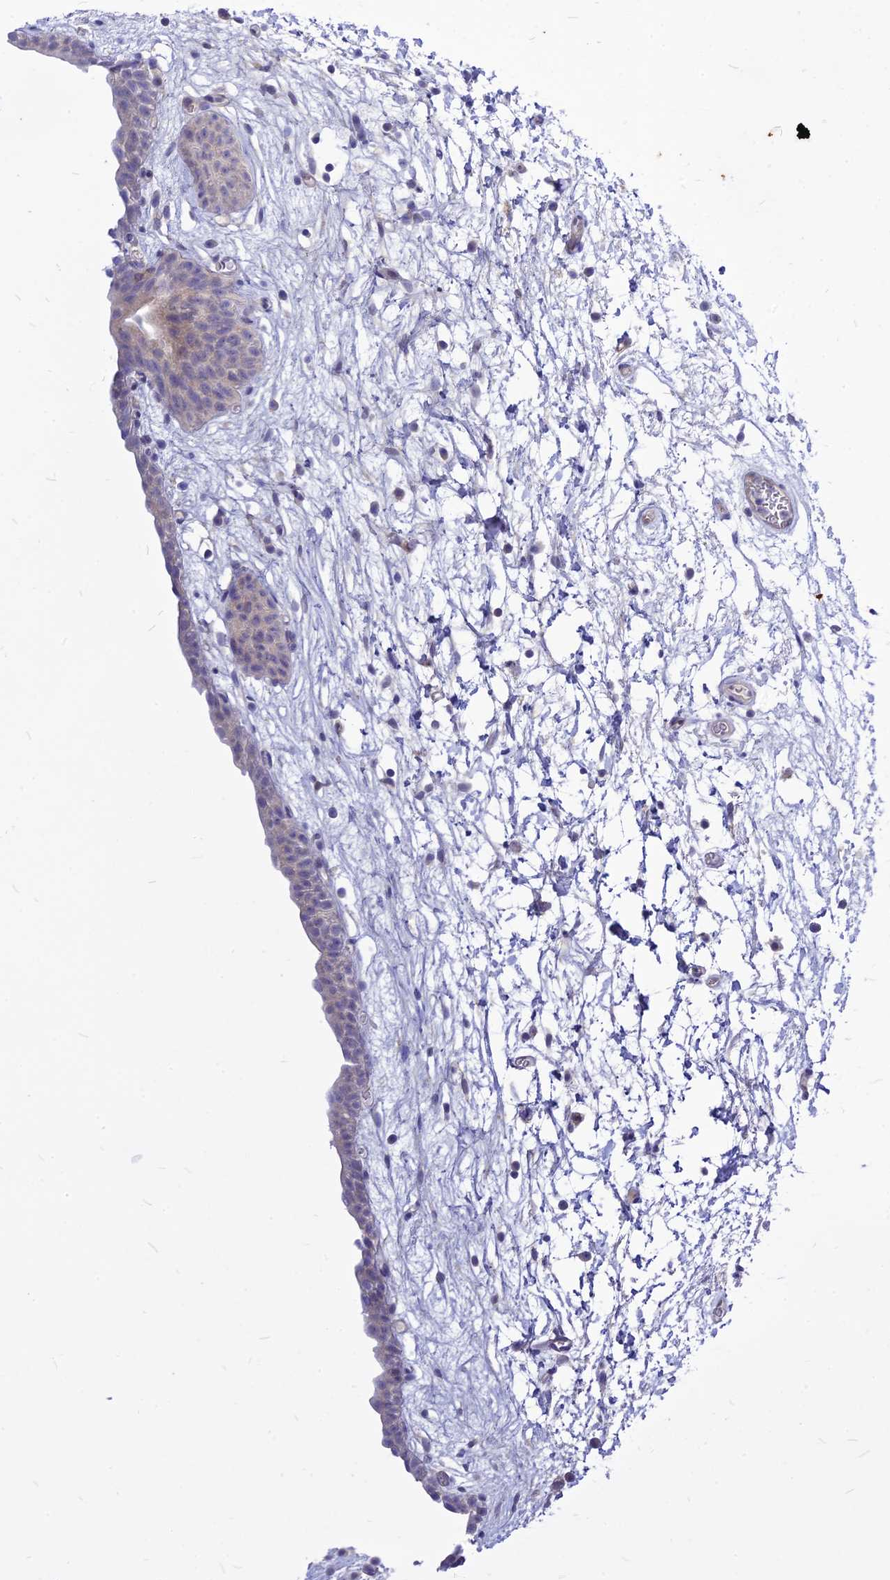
{"staining": {"intensity": "negative", "quantity": "none", "location": "none"}, "tissue": "urinary bladder", "cell_type": "Urothelial cells", "image_type": "normal", "snomed": [{"axis": "morphology", "description": "Normal tissue, NOS"}, {"axis": "topography", "description": "Urinary bladder"}], "caption": "A high-resolution photomicrograph shows immunohistochemistry staining of benign urinary bladder, which demonstrates no significant staining in urothelial cells.", "gene": "CZIB", "patient": {"sex": "male", "age": 83}}